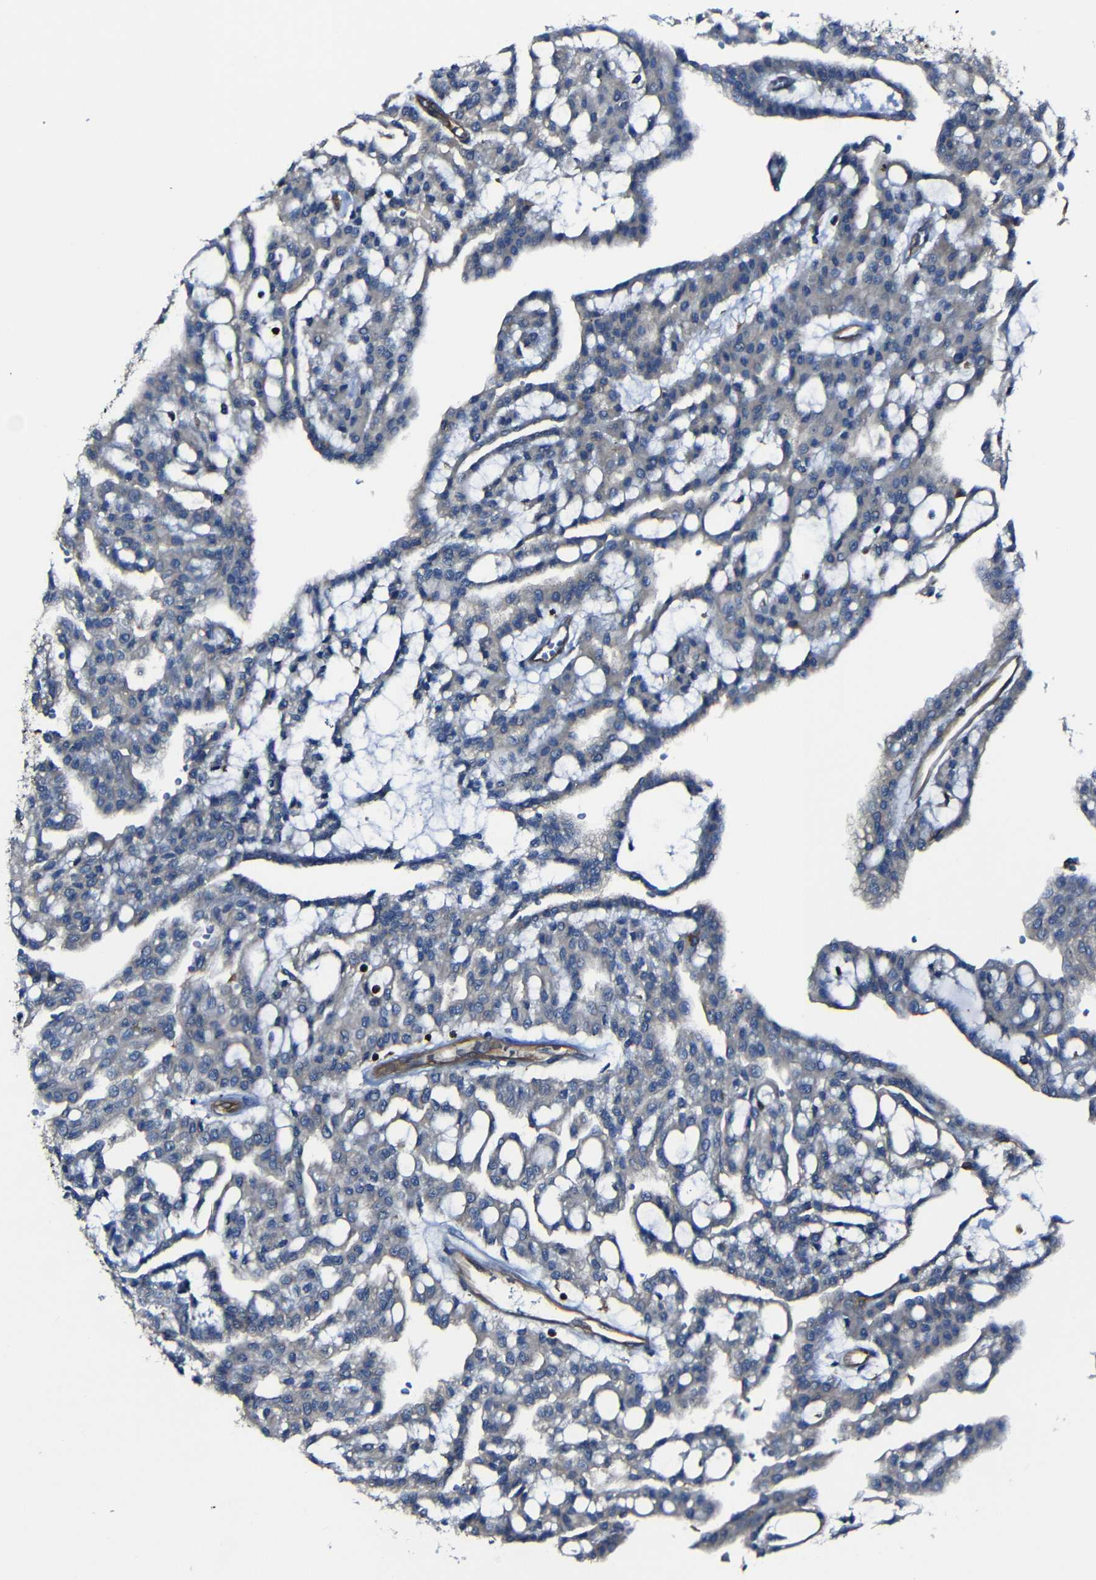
{"staining": {"intensity": "negative", "quantity": "none", "location": "none"}, "tissue": "renal cancer", "cell_type": "Tumor cells", "image_type": "cancer", "snomed": [{"axis": "morphology", "description": "Adenocarcinoma, NOS"}, {"axis": "topography", "description": "Kidney"}], "caption": "DAB immunohistochemical staining of renal cancer (adenocarcinoma) demonstrates no significant positivity in tumor cells.", "gene": "ARHGEF1", "patient": {"sex": "male", "age": 63}}